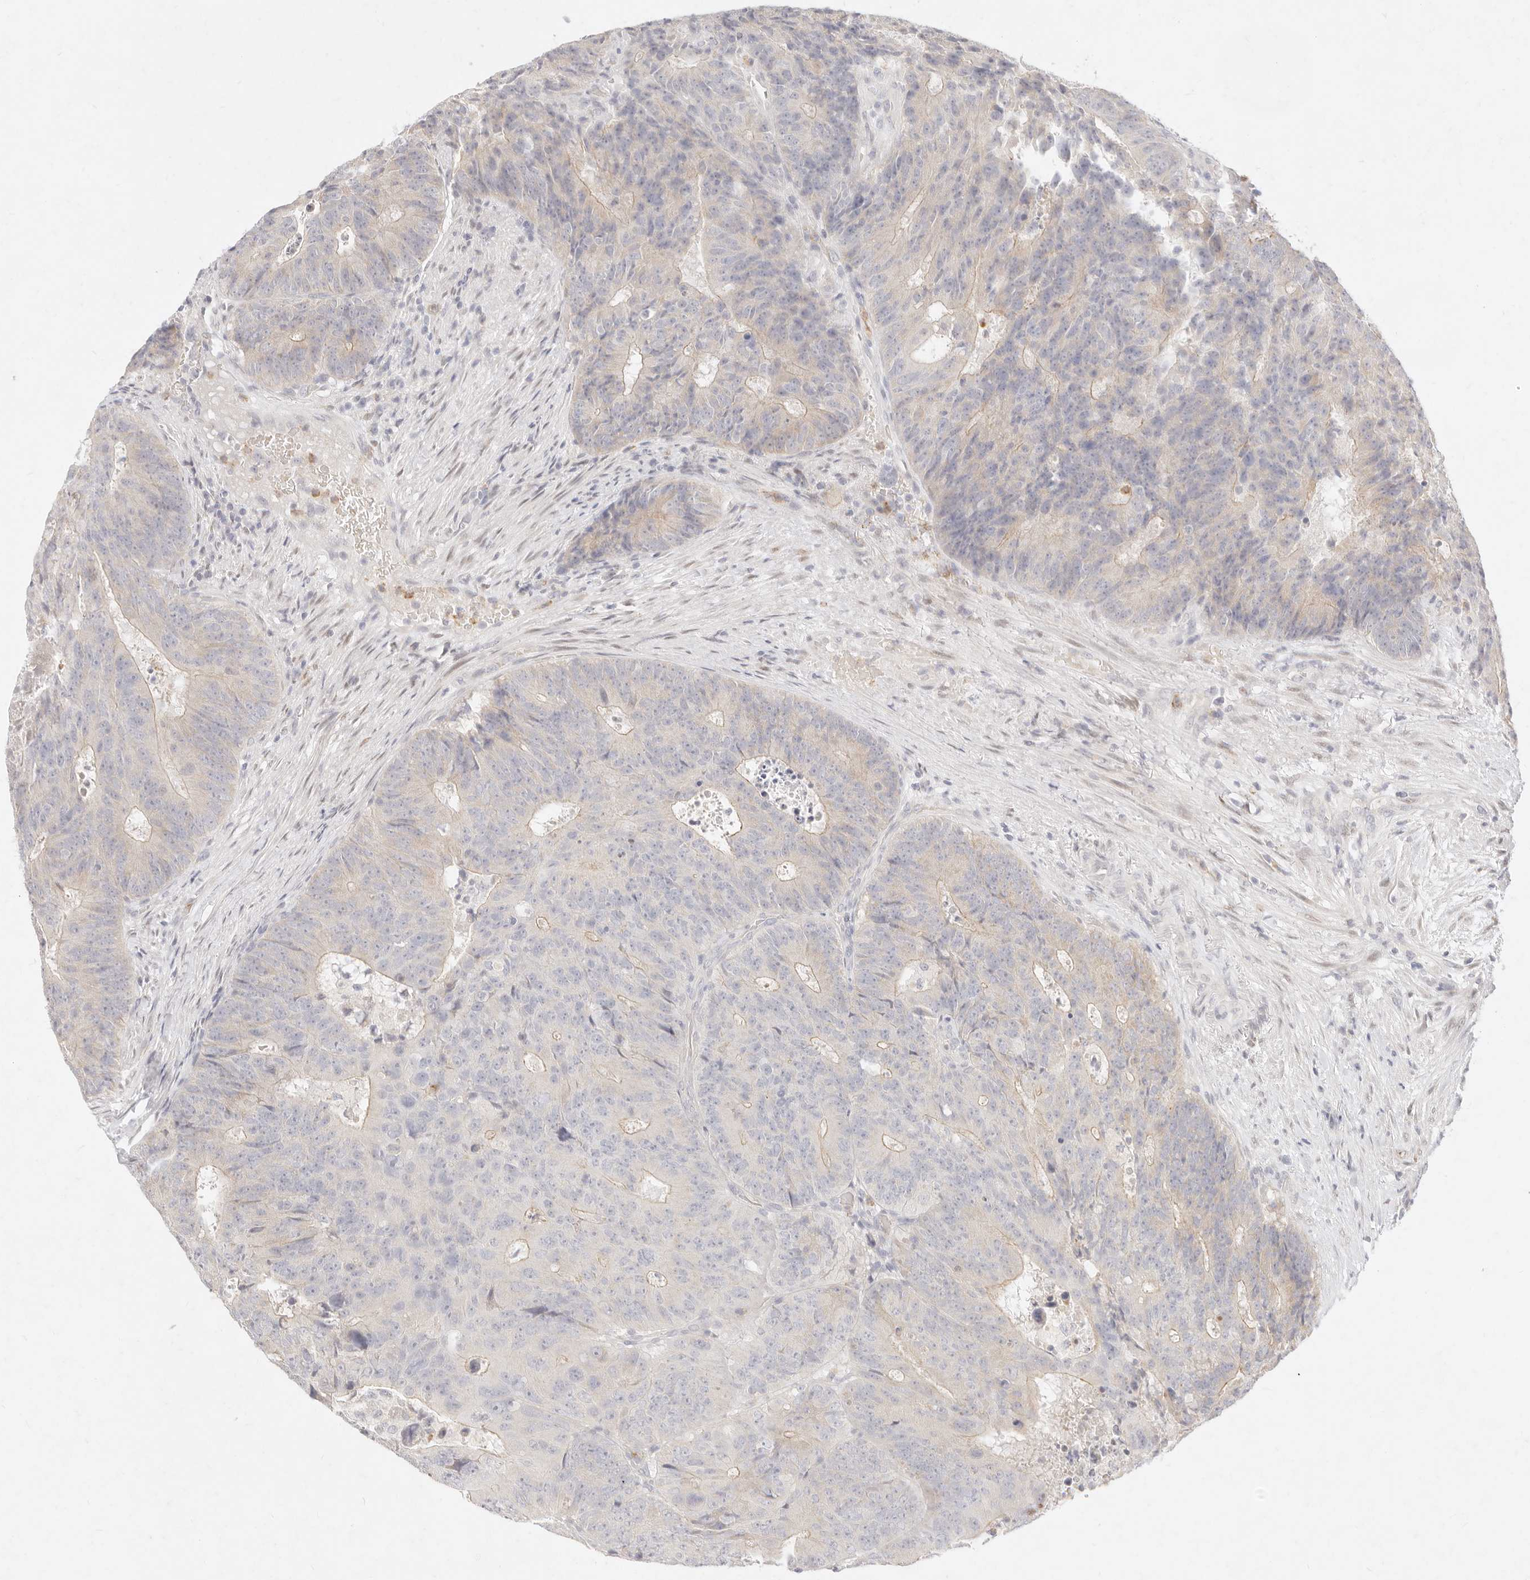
{"staining": {"intensity": "negative", "quantity": "none", "location": "none"}, "tissue": "colorectal cancer", "cell_type": "Tumor cells", "image_type": "cancer", "snomed": [{"axis": "morphology", "description": "Adenocarcinoma, NOS"}, {"axis": "topography", "description": "Colon"}], "caption": "Immunohistochemical staining of human colorectal cancer (adenocarcinoma) displays no significant staining in tumor cells. Nuclei are stained in blue.", "gene": "ASCL3", "patient": {"sex": "male", "age": 87}}